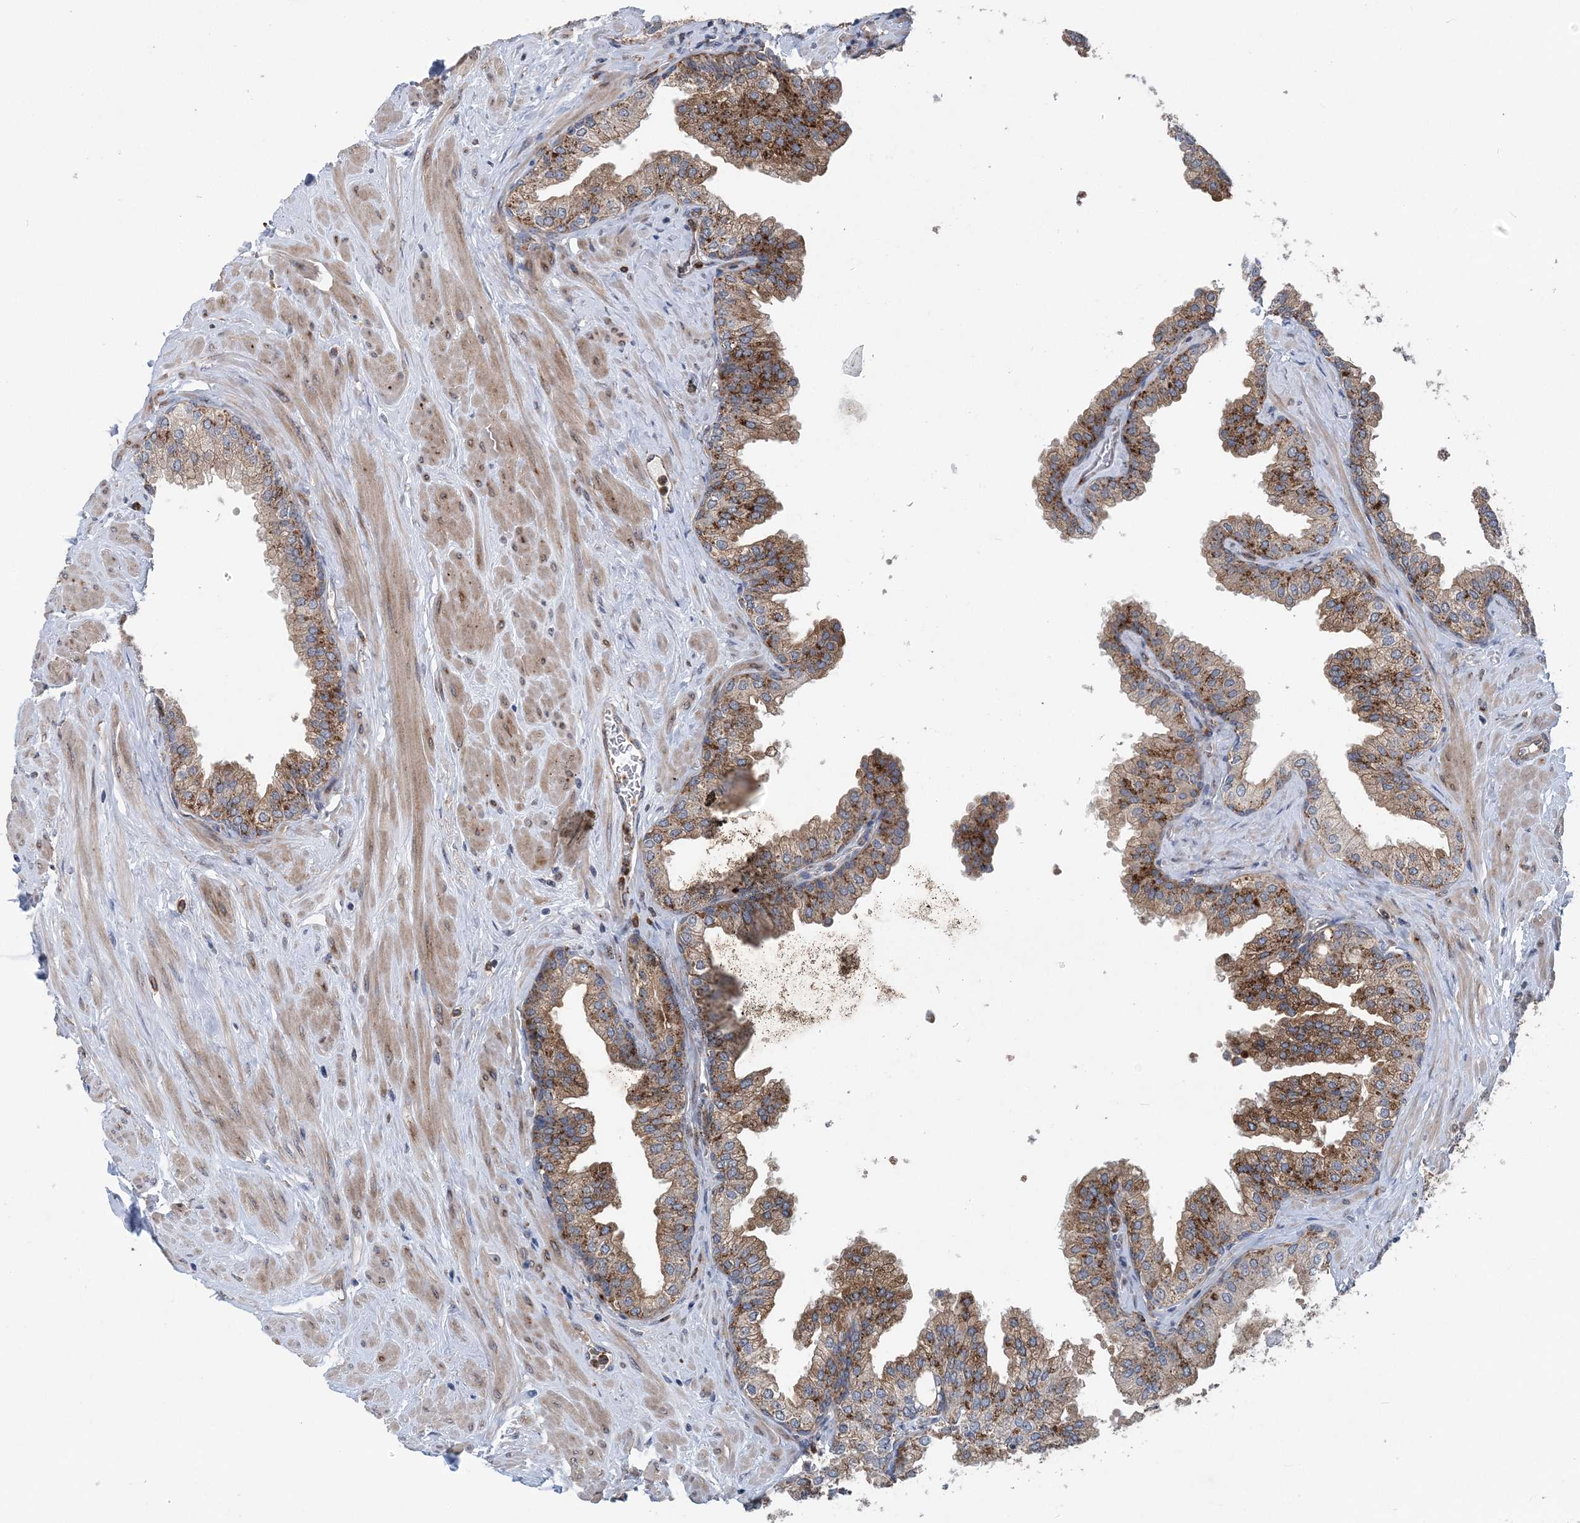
{"staining": {"intensity": "strong", "quantity": ">75%", "location": "cytoplasmic/membranous"}, "tissue": "prostate", "cell_type": "Glandular cells", "image_type": "normal", "snomed": [{"axis": "morphology", "description": "Normal tissue, NOS"}, {"axis": "morphology", "description": "Urothelial carcinoma, Low grade"}, {"axis": "topography", "description": "Urinary bladder"}, {"axis": "topography", "description": "Prostate"}], "caption": "Human prostate stained for a protein (brown) shows strong cytoplasmic/membranous positive positivity in about >75% of glandular cells.", "gene": "PTTG1IP", "patient": {"sex": "male", "age": 60}}